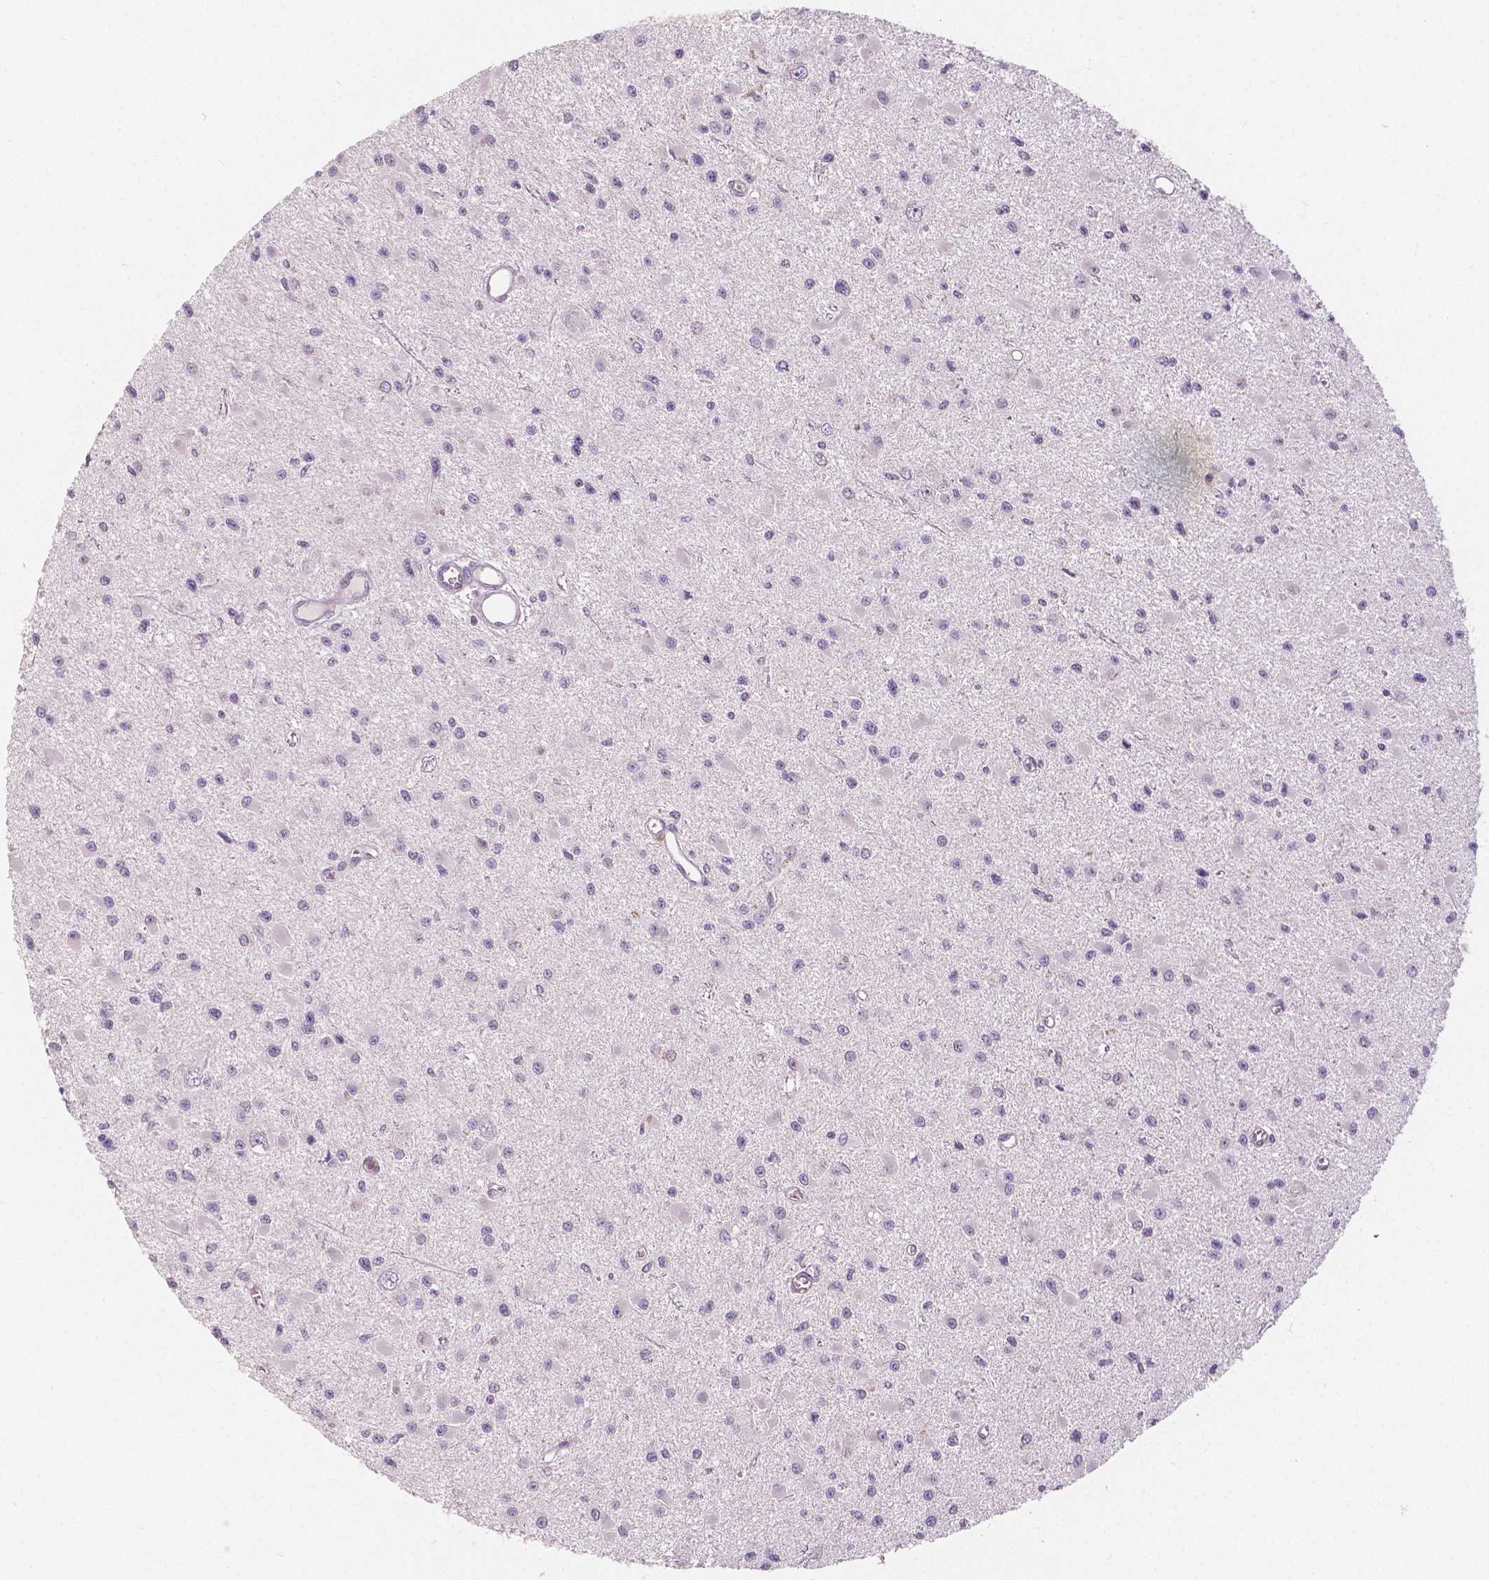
{"staining": {"intensity": "negative", "quantity": "none", "location": "none"}, "tissue": "glioma", "cell_type": "Tumor cells", "image_type": "cancer", "snomed": [{"axis": "morphology", "description": "Glioma, malignant, High grade"}, {"axis": "topography", "description": "Brain"}], "caption": "Tumor cells are negative for brown protein staining in glioma.", "gene": "NAPRT", "patient": {"sex": "male", "age": 54}}